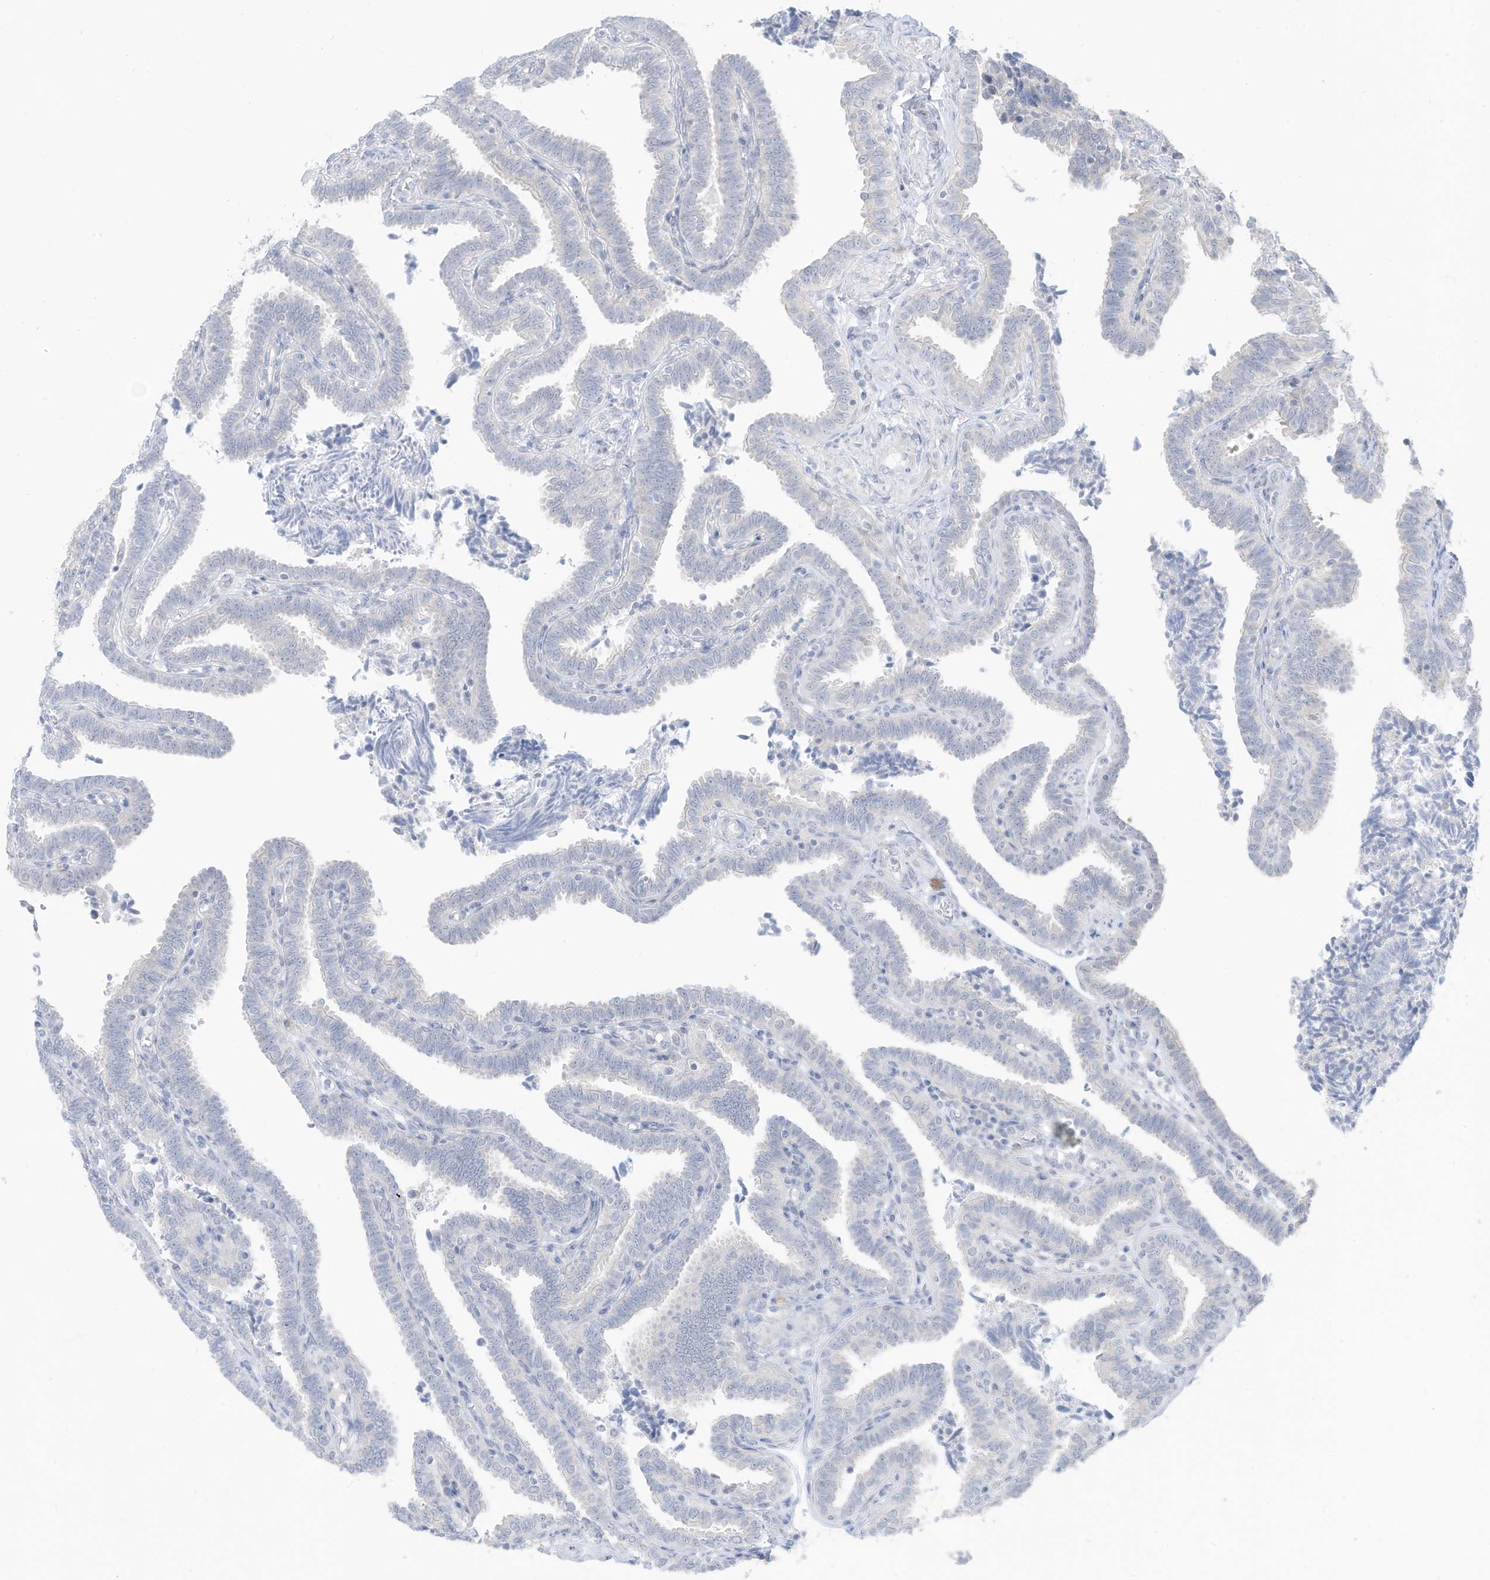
{"staining": {"intensity": "negative", "quantity": "none", "location": "none"}, "tissue": "fallopian tube", "cell_type": "Glandular cells", "image_type": "normal", "snomed": [{"axis": "morphology", "description": "Normal tissue, NOS"}, {"axis": "topography", "description": "Fallopian tube"}], "caption": "An immunohistochemistry (IHC) histopathology image of benign fallopian tube is shown. There is no staining in glandular cells of fallopian tube. (DAB IHC, high magnification).", "gene": "OGT", "patient": {"sex": "female", "age": 39}}